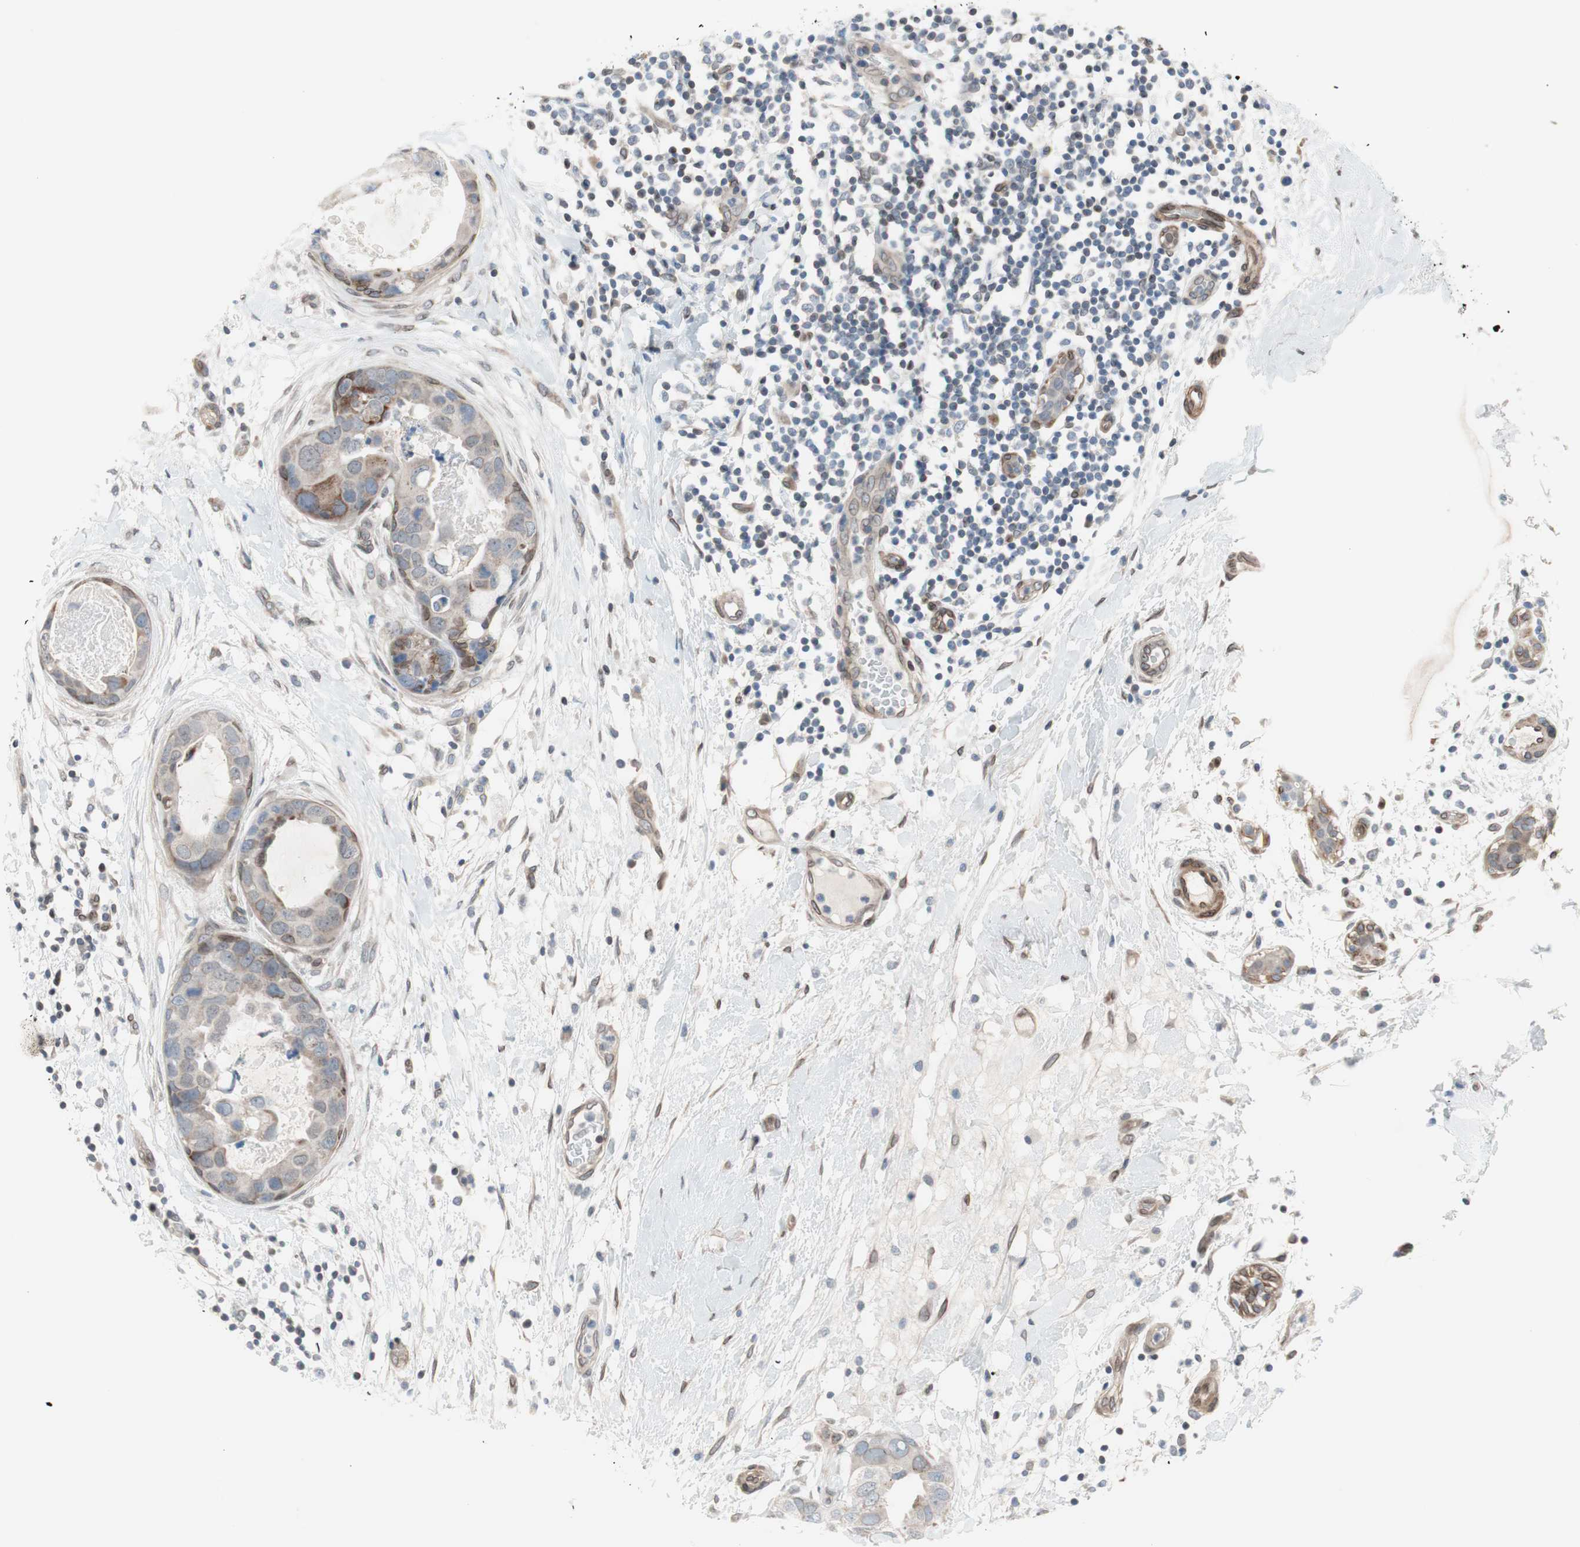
{"staining": {"intensity": "weak", "quantity": ">75%", "location": "cytoplasmic/membranous"}, "tissue": "breast cancer", "cell_type": "Tumor cells", "image_type": "cancer", "snomed": [{"axis": "morphology", "description": "Duct carcinoma"}, {"axis": "topography", "description": "Breast"}], "caption": "A micrograph showing weak cytoplasmic/membranous positivity in about >75% of tumor cells in intraductal carcinoma (breast), as visualized by brown immunohistochemical staining.", "gene": "ARNT2", "patient": {"sex": "female", "age": 40}}